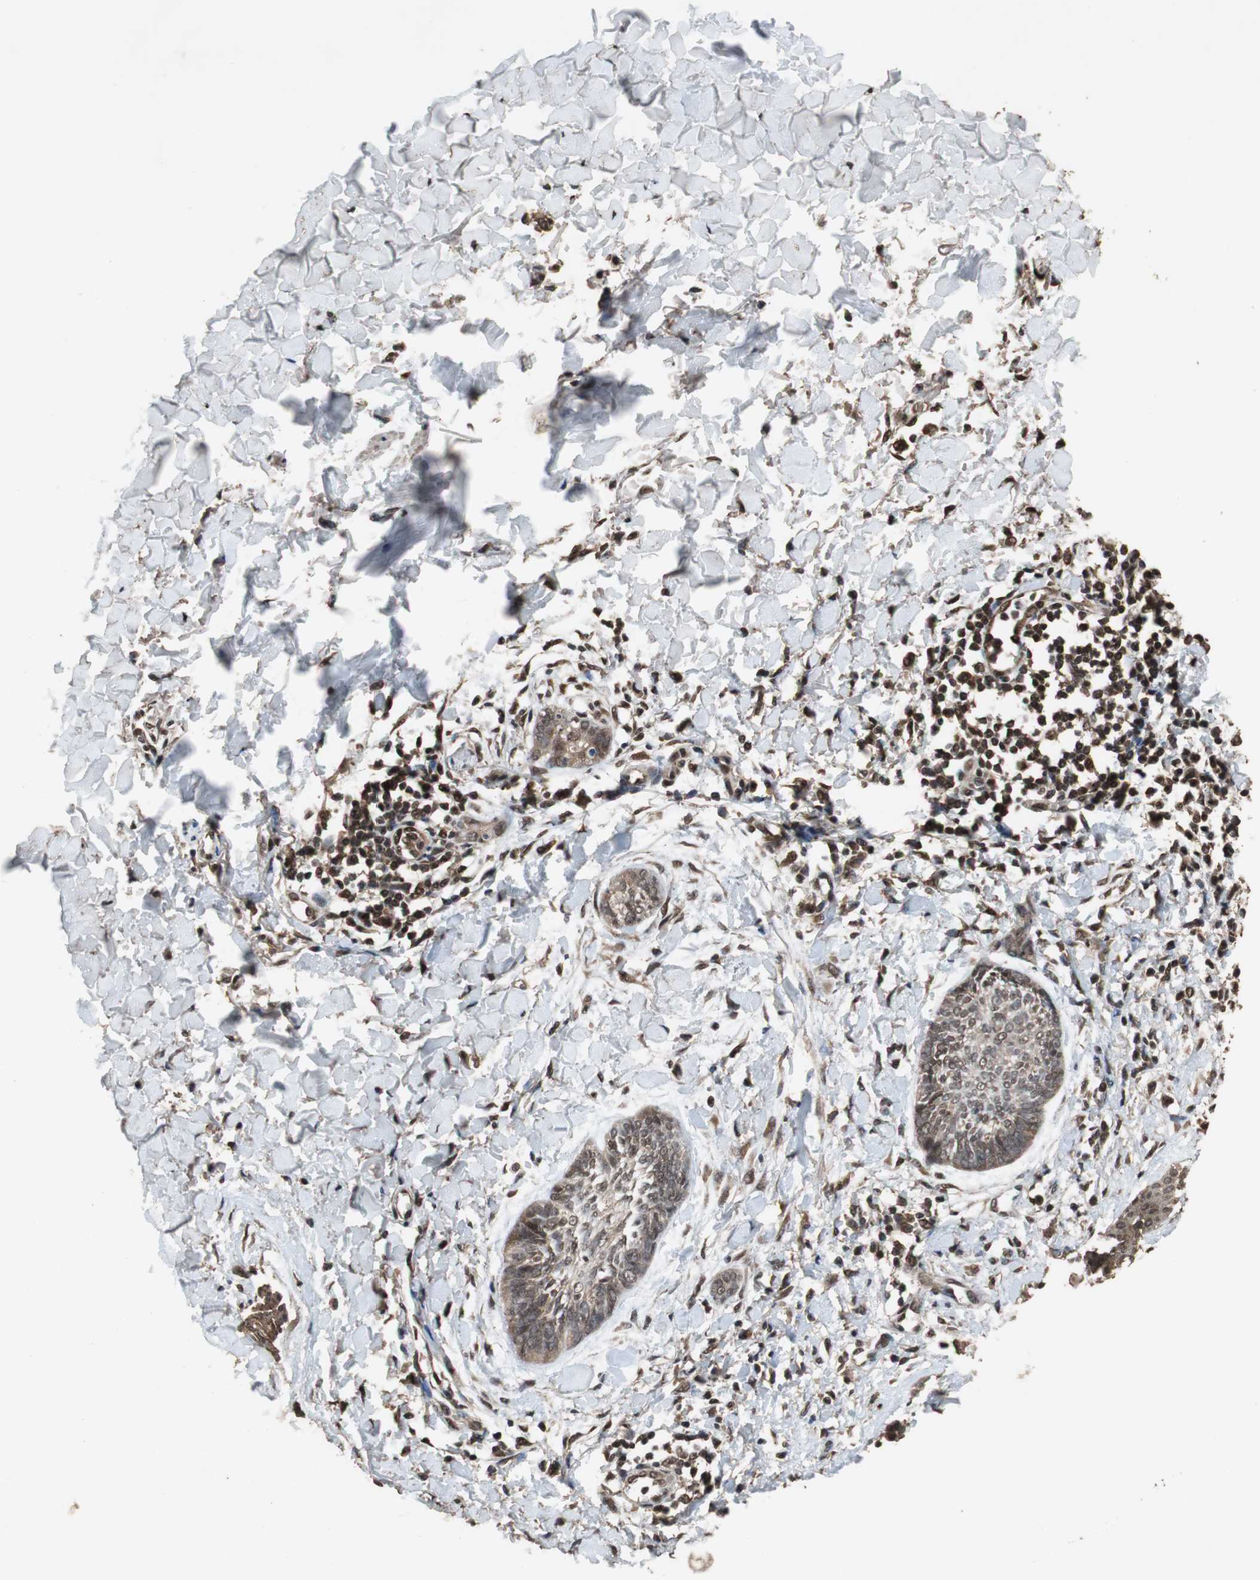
{"staining": {"intensity": "moderate", "quantity": ">75%", "location": "cytoplasmic/membranous,nuclear"}, "tissue": "skin cancer", "cell_type": "Tumor cells", "image_type": "cancer", "snomed": [{"axis": "morphology", "description": "Normal tissue, NOS"}, {"axis": "morphology", "description": "Basal cell carcinoma"}, {"axis": "topography", "description": "Skin"}], "caption": "A high-resolution micrograph shows IHC staining of basal cell carcinoma (skin), which demonstrates moderate cytoplasmic/membranous and nuclear expression in approximately >75% of tumor cells. Using DAB (3,3'-diaminobenzidine) (brown) and hematoxylin (blue) stains, captured at high magnification using brightfield microscopy.", "gene": "ZNF18", "patient": {"sex": "male", "age": 71}}